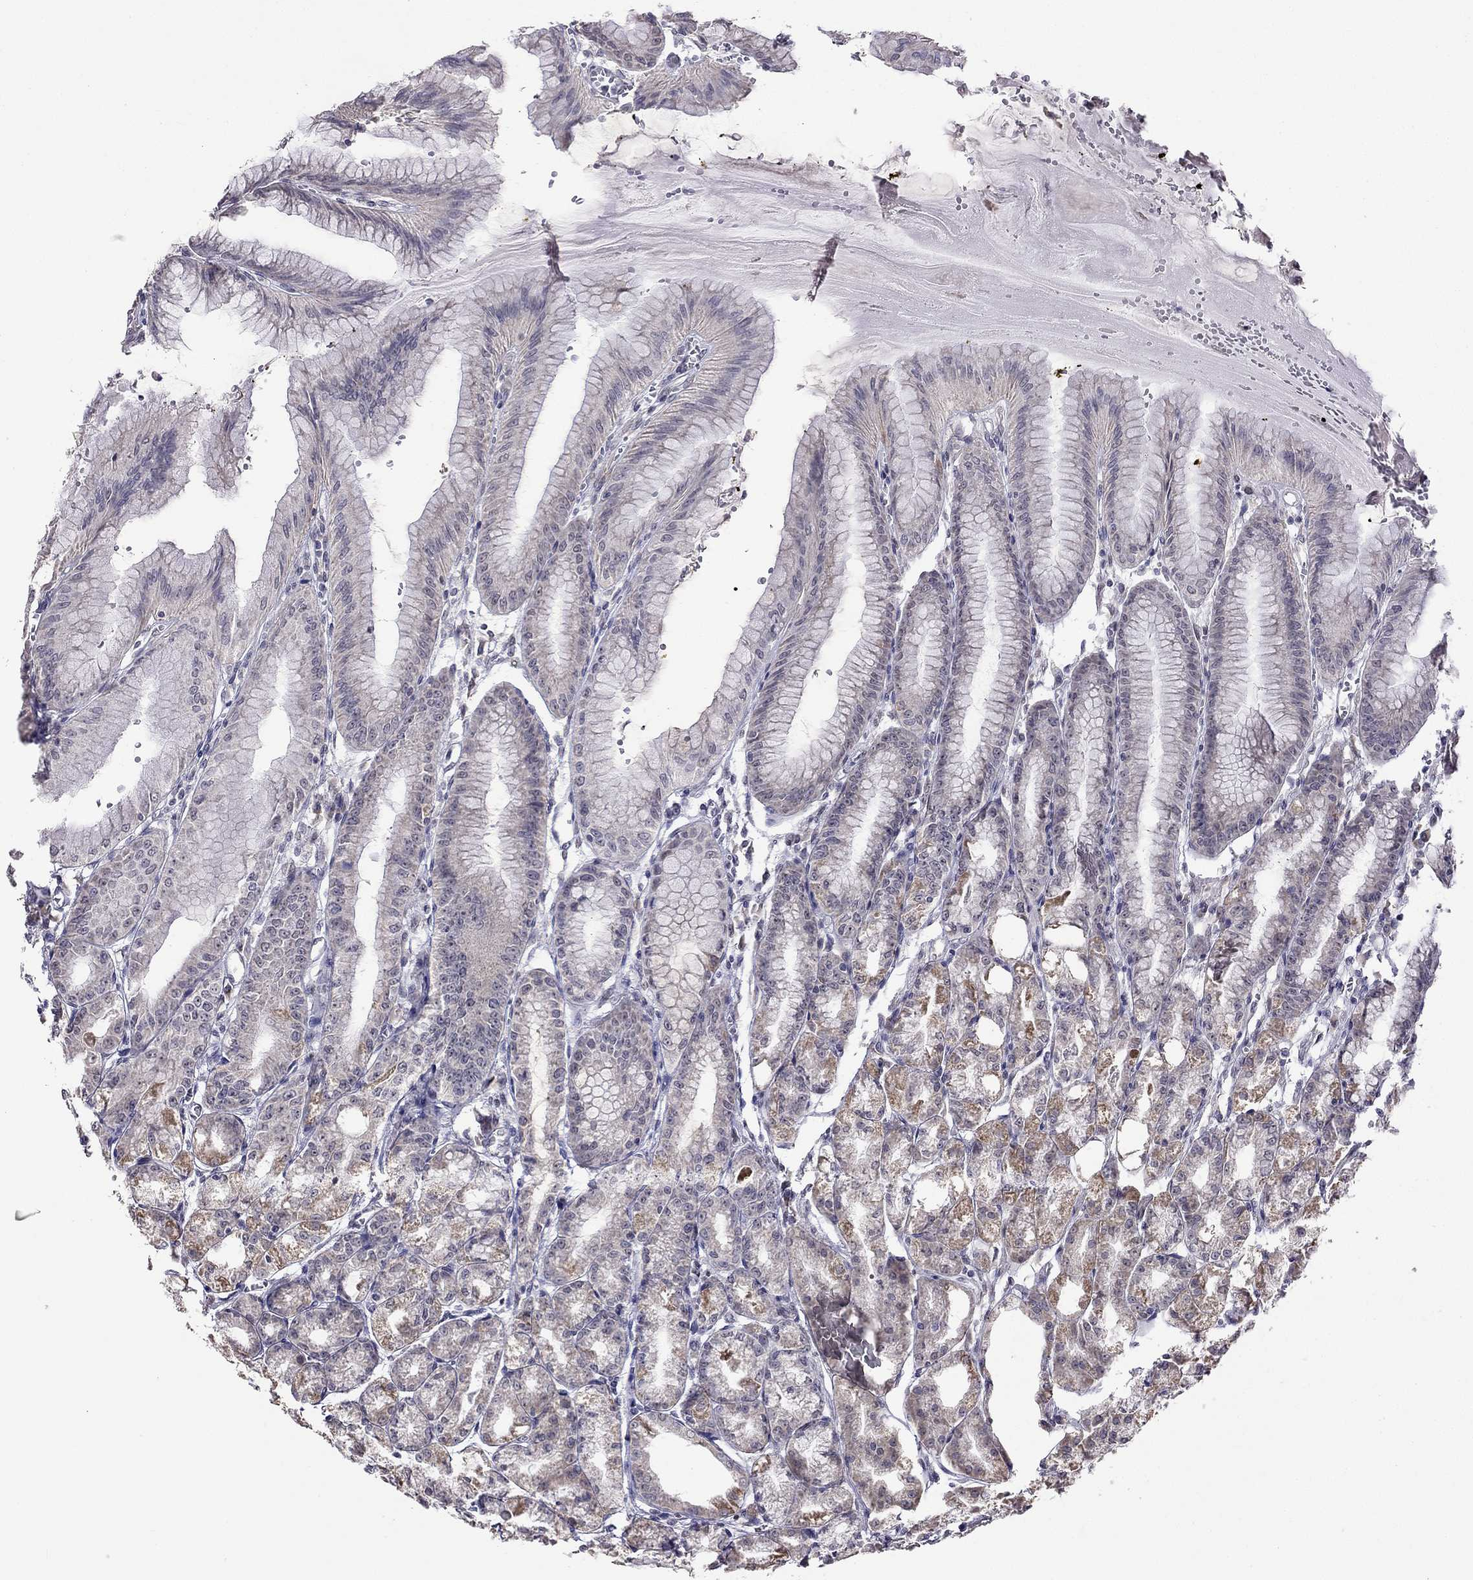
{"staining": {"intensity": "moderate", "quantity": "<25%", "location": "cytoplasmic/membranous"}, "tissue": "stomach", "cell_type": "Glandular cells", "image_type": "normal", "snomed": [{"axis": "morphology", "description": "Normal tissue, NOS"}, {"axis": "topography", "description": "Stomach, lower"}], "caption": "Normal stomach reveals moderate cytoplasmic/membranous expression in about <25% of glandular cells.", "gene": "HES5", "patient": {"sex": "male", "age": 71}}